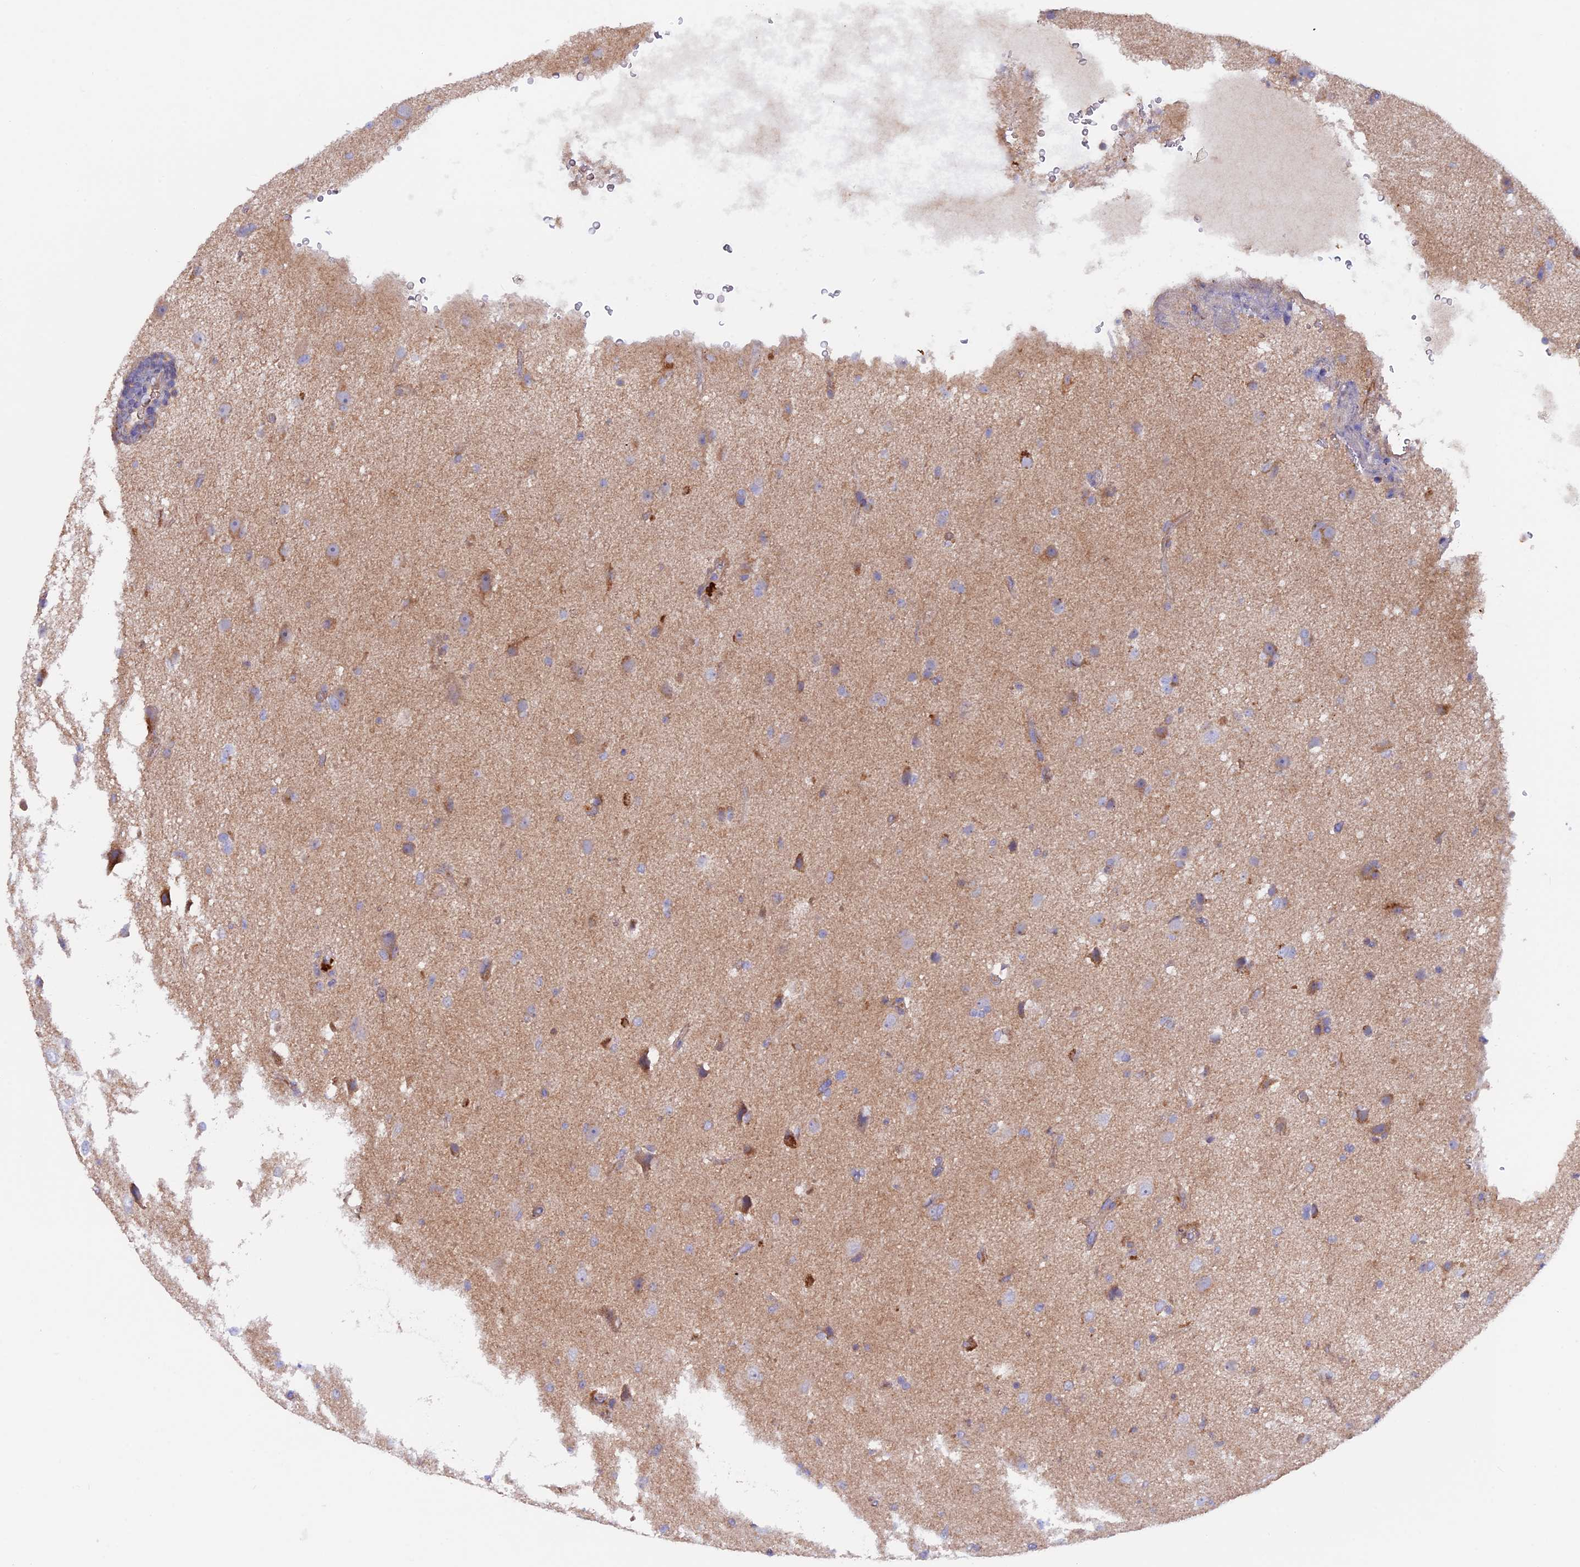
{"staining": {"intensity": "negative", "quantity": "none", "location": "none"}, "tissue": "glioma", "cell_type": "Tumor cells", "image_type": "cancer", "snomed": [{"axis": "morphology", "description": "Glioma, malignant, High grade"}, {"axis": "topography", "description": "Brain"}], "caption": "DAB (3,3'-diaminobenzidine) immunohistochemical staining of glioma demonstrates no significant positivity in tumor cells.", "gene": "PTPN9", "patient": {"sex": "female", "age": 57}}